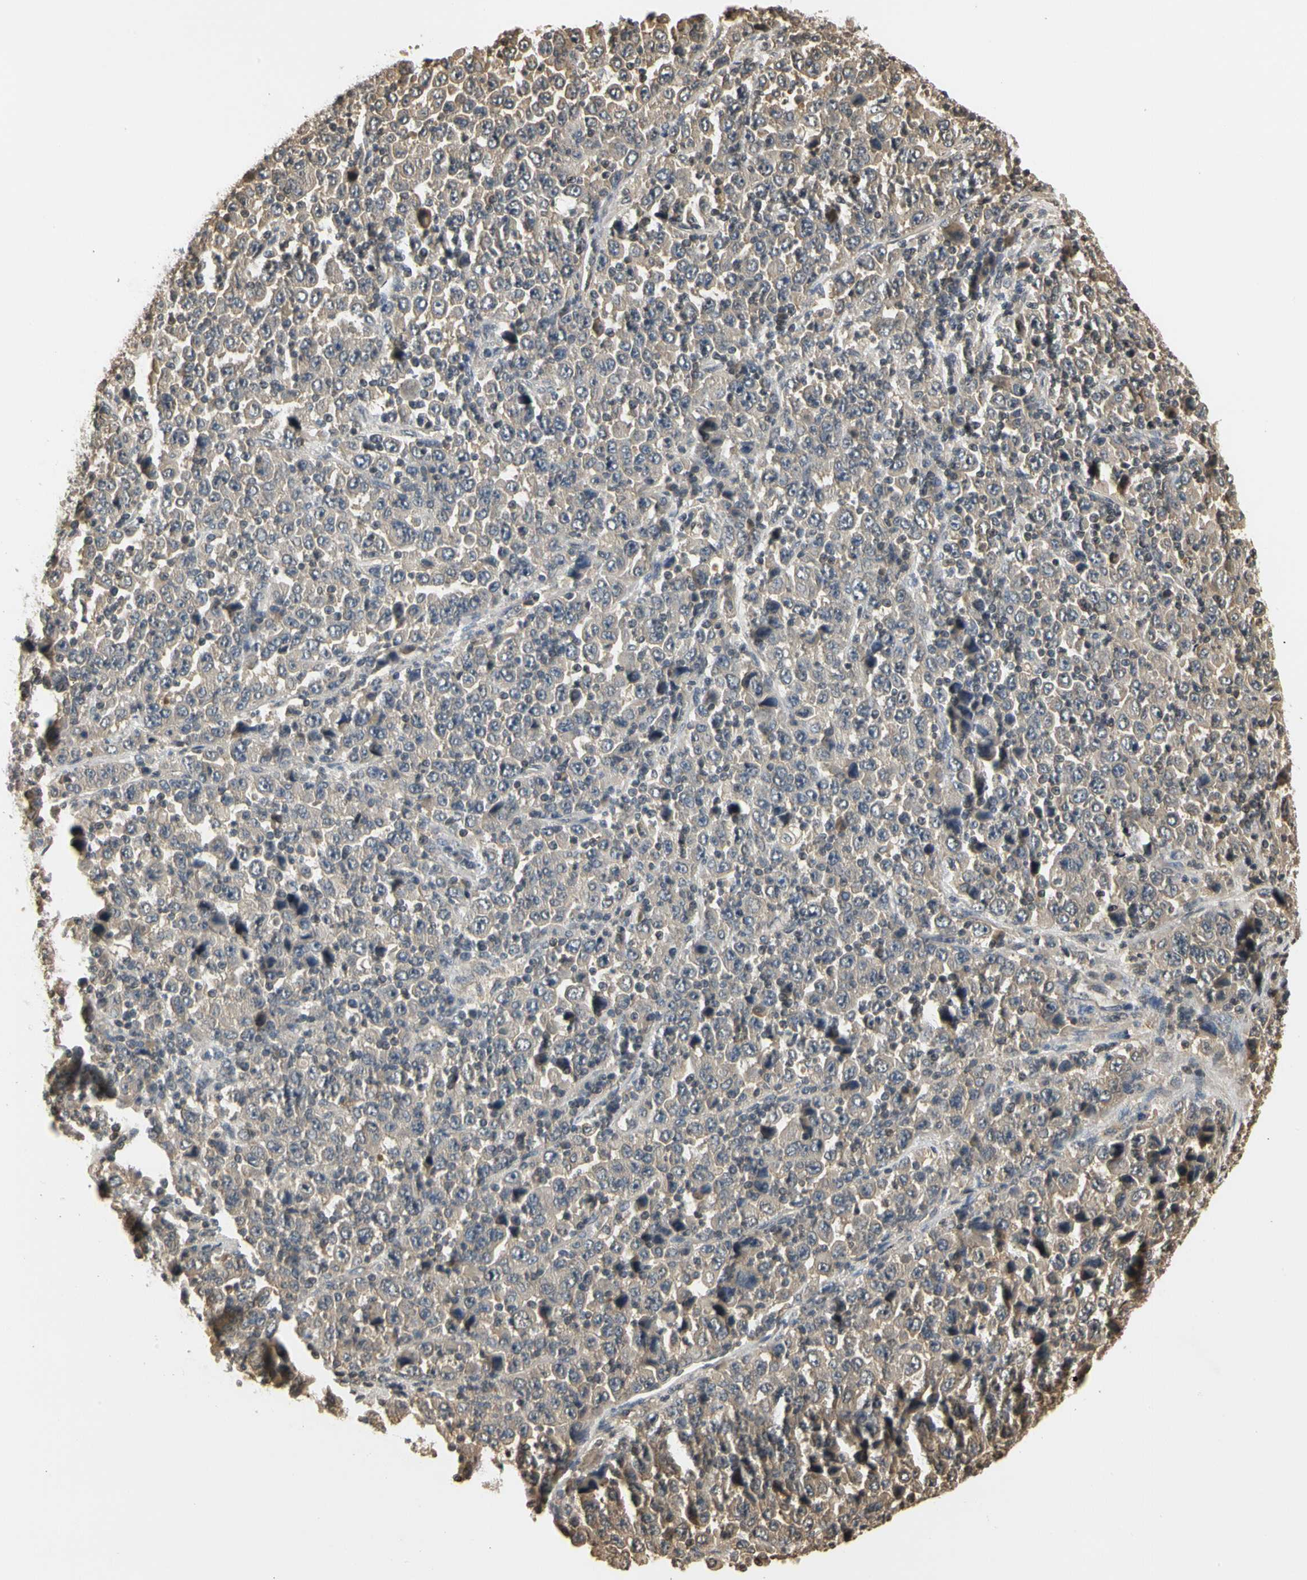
{"staining": {"intensity": "weak", "quantity": ">75%", "location": "cytoplasmic/membranous"}, "tissue": "stomach cancer", "cell_type": "Tumor cells", "image_type": "cancer", "snomed": [{"axis": "morphology", "description": "Normal tissue, NOS"}, {"axis": "morphology", "description": "Adenocarcinoma, NOS"}, {"axis": "topography", "description": "Stomach, upper"}, {"axis": "topography", "description": "Stomach"}], "caption": "About >75% of tumor cells in adenocarcinoma (stomach) demonstrate weak cytoplasmic/membranous protein expression as visualized by brown immunohistochemical staining.", "gene": "SOD1", "patient": {"sex": "male", "age": 59}}